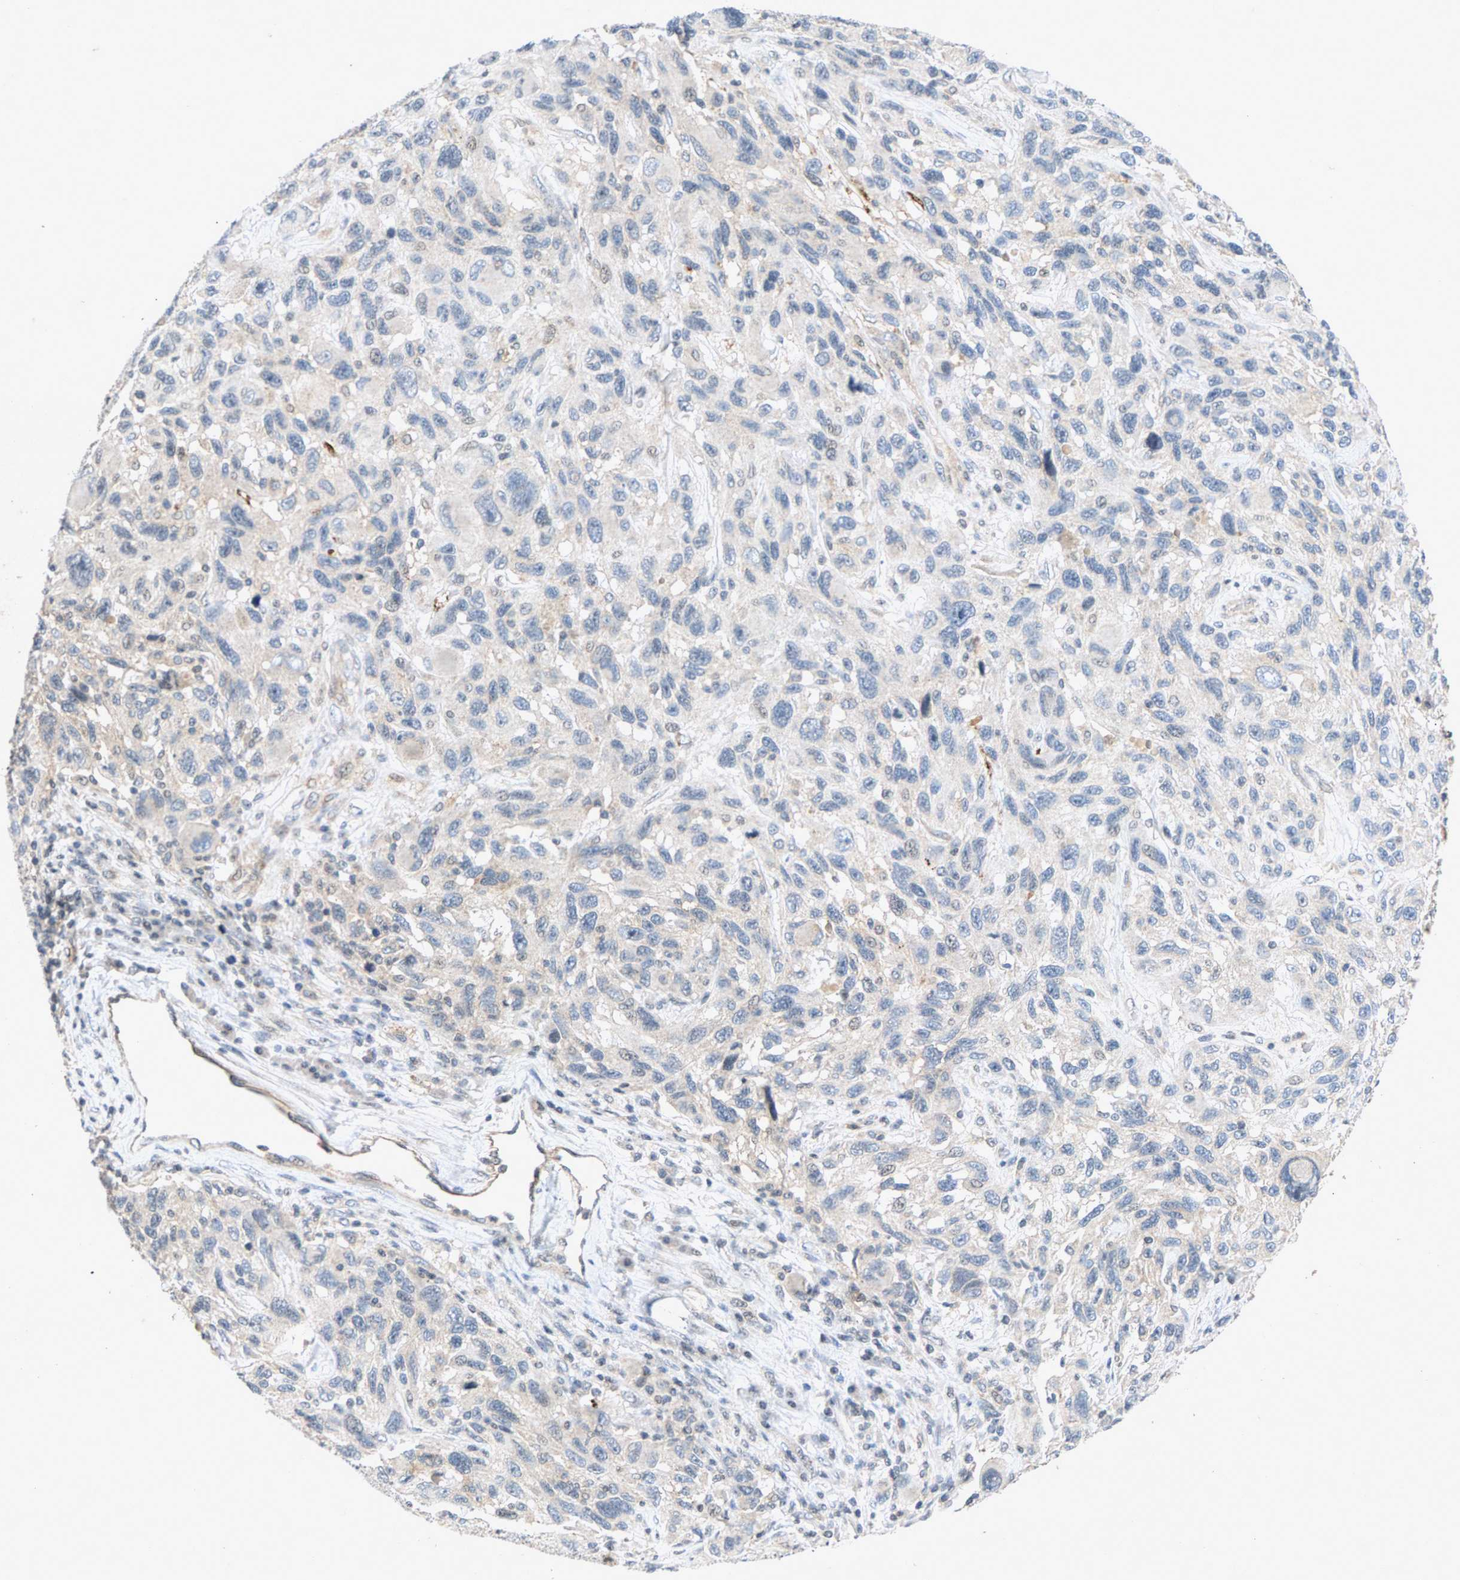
{"staining": {"intensity": "negative", "quantity": "none", "location": "none"}, "tissue": "melanoma", "cell_type": "Tumor cells", "image_type": "cancer", "snomed": [{"axis": "morphology", "description": "Malignant melanoma, NOS"}, {"axis": "topography", "description": "Skin"}], "caption": "Protein analysis of melanoma exhibits no significant positivity in tumor cells.", "gene": "ZPR1", "patient": {"sex": "male", "age": 53}}